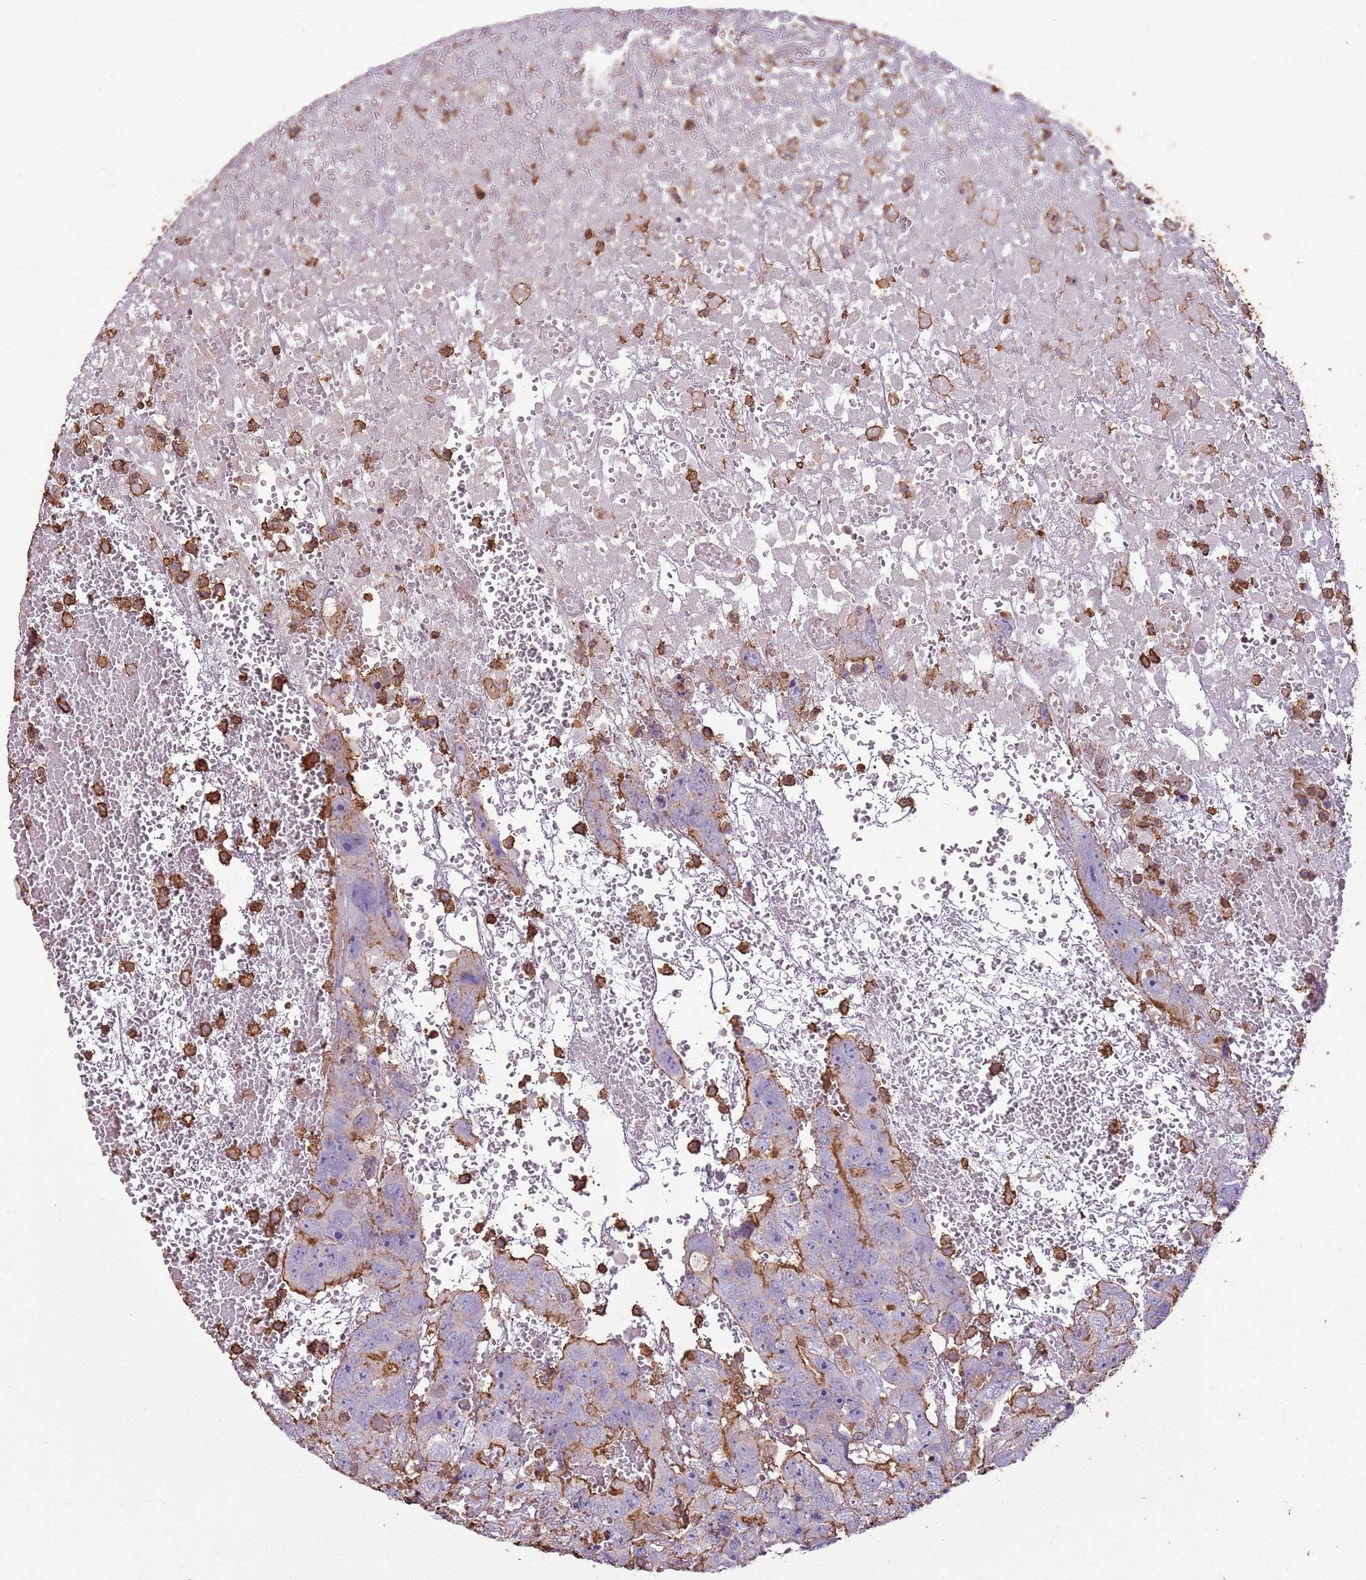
{"staining": {"intensity": "strong", "quantity": "25%-75%", "location": "cytoplasmic/membranous"}, "tissue": "testis cancer", "cell_type": "Tumor cells", "image_type": "cancer", "snomed": [{"axis": "morphology", "description": "Carcinoma, Embryonal, NOS"}, {"axis": "topography", "description": "Testis"}], "caption": "Tumor cells demonstrate high levels of strong cytoplasmic/membranous staining in approximately 25%-75% of cells in human embryonal carcinoma (testis).", "gene": "ARL10", "patient": {"sex": "male", "age": 45}}